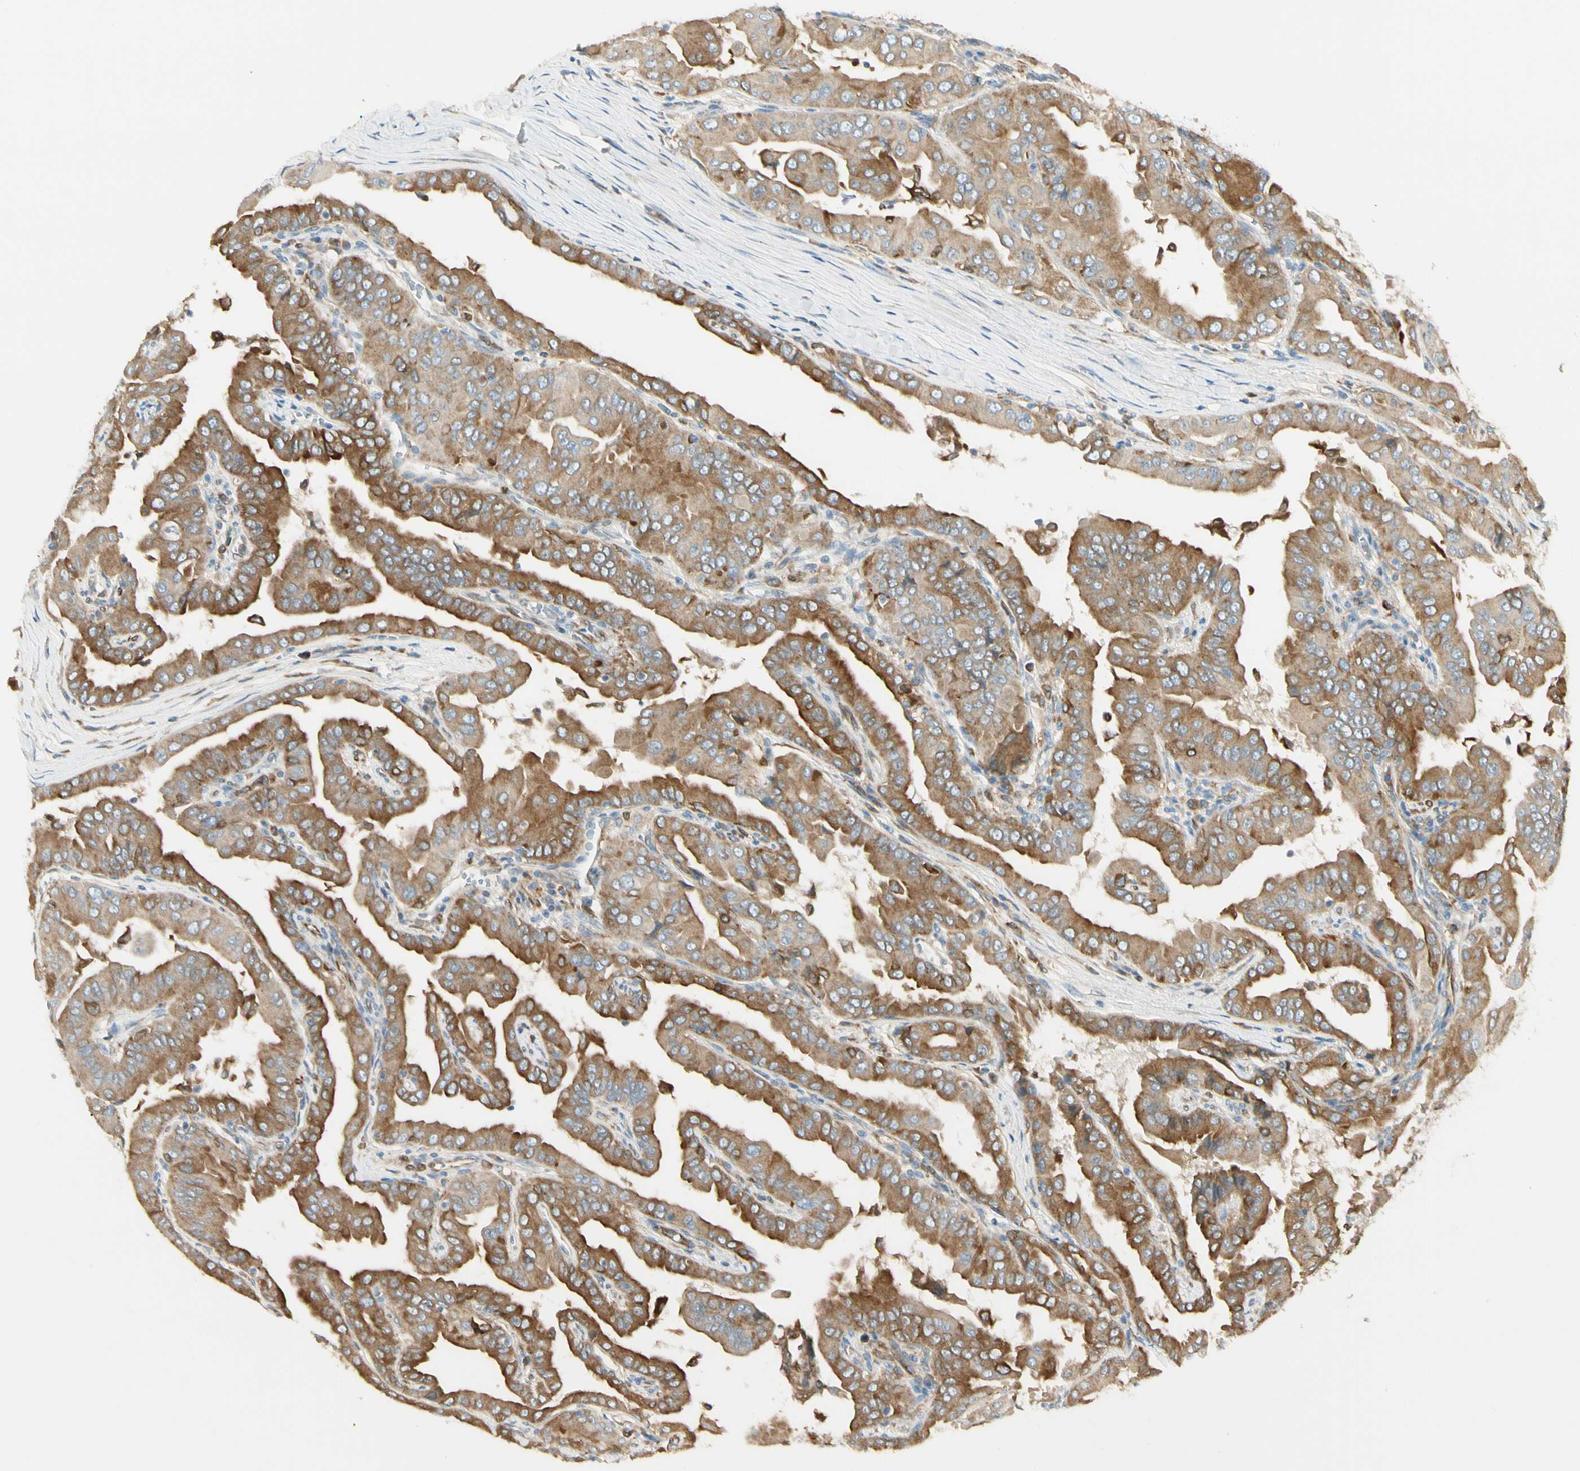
{"staining": {"intensity": "strong", "quantity": ">75%", "location": "cytoplasmic/membranous"}, "tissue": "thyroid cancer", "cell_type": "Tumor cells", "image_type": "cancer", "snomed": [{"axis": "morphology", "description": "Papillary adenocarcinoma, NOS"}, {"axis": "topography", "description": "Thyroid gland"}], "caption": "Immunohistochemical staining of human papillary adenocarcinoma (thyroid) displays high levels of strong cytoplasmic/membranous protein staining in about >75% of tumor cells.", "gene": "LPCAT2", "patient": {"sex": "male", "age": 33}}